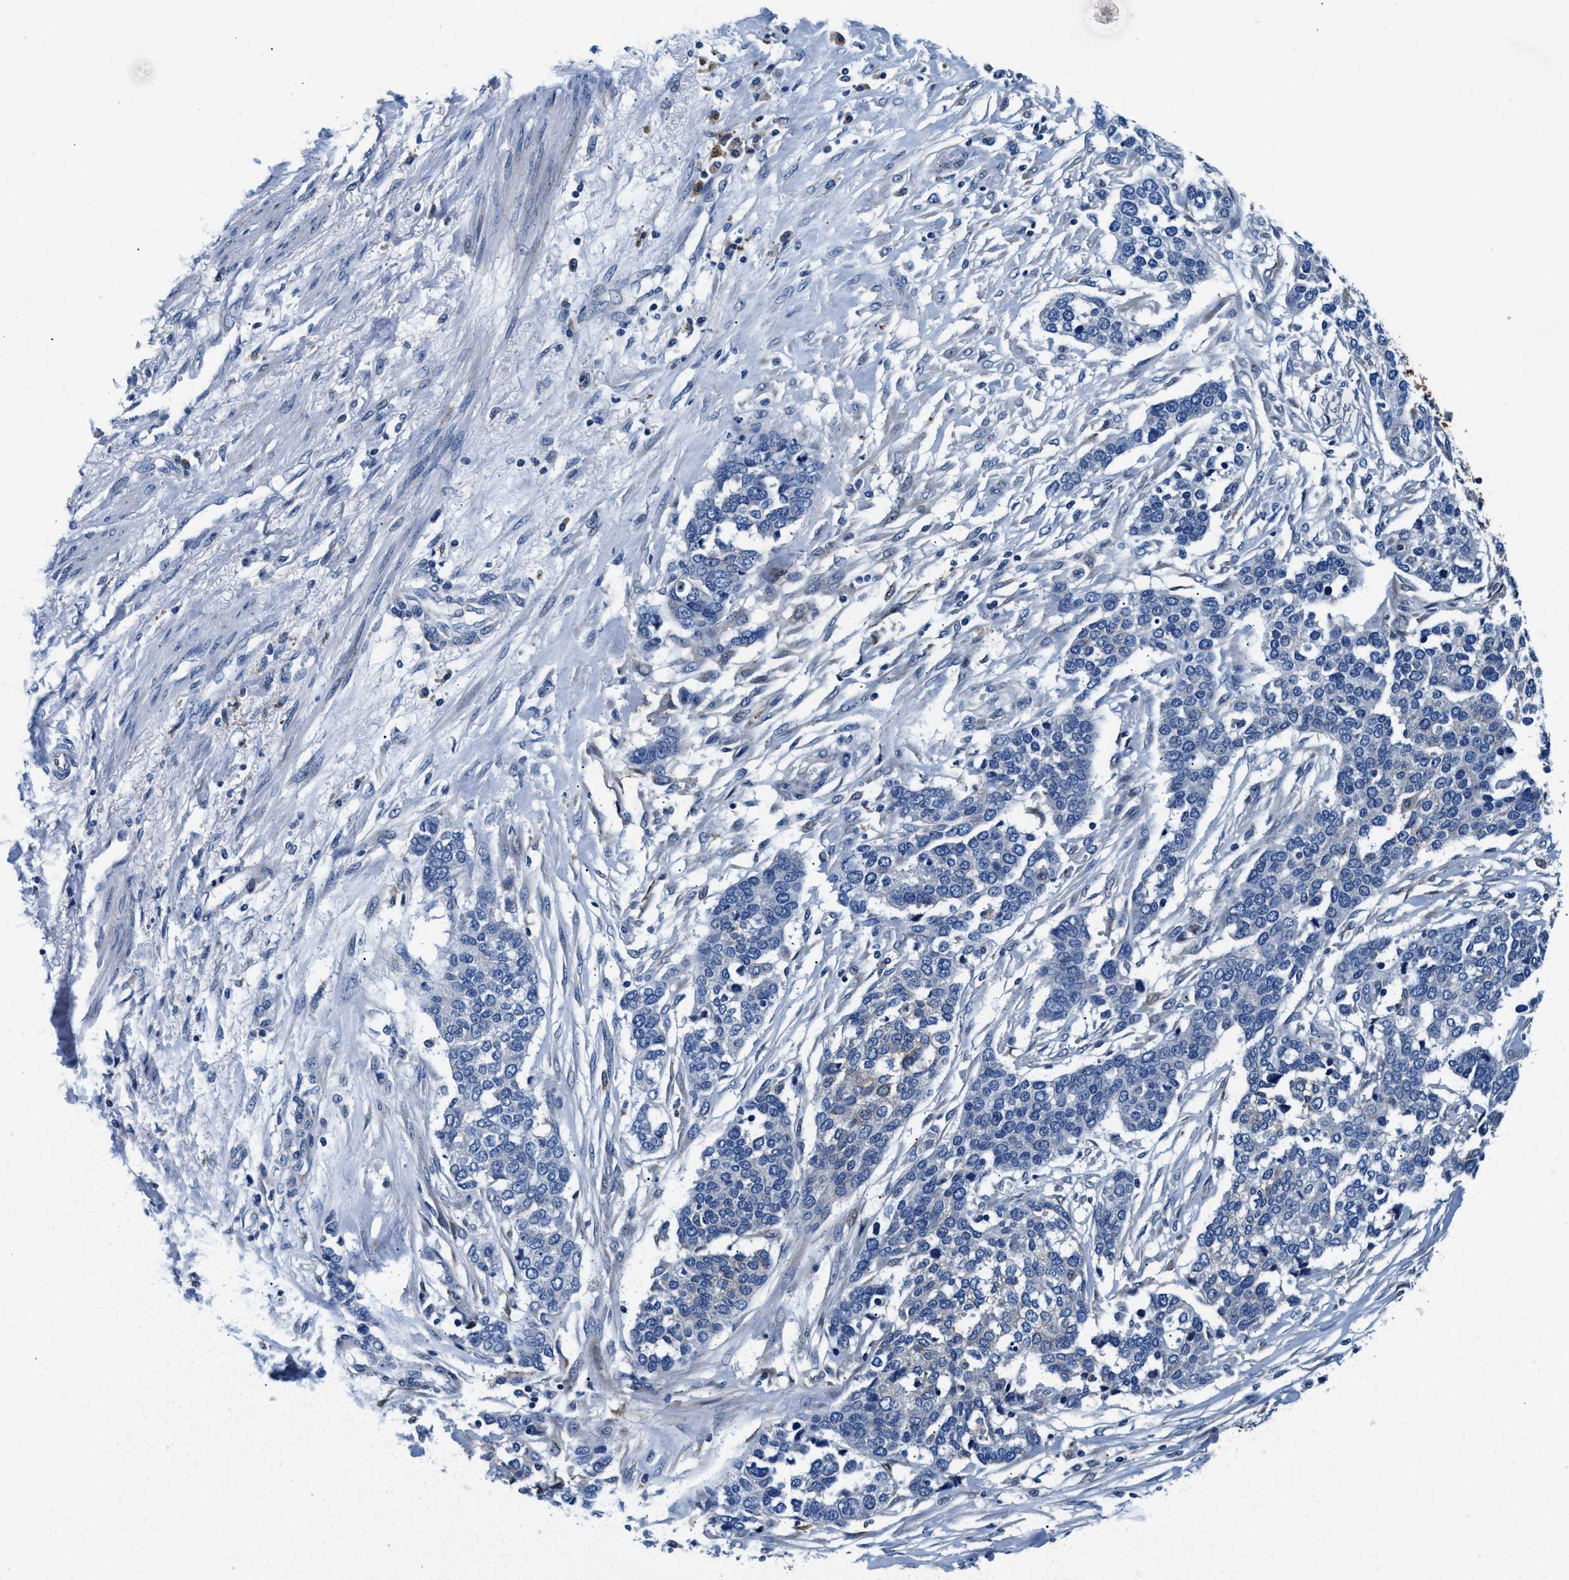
{"staining": {"intensity": "negative", "quantity": "none", "location": "none"}, "tissue": "ovarian cancer", "cell_type": "Tumor cells", "image_type": "cancer", "snomed": [{"axis": "morphology", "description": "Cystadenocarcinoma, serous, NOS"}, {"axis": "topography", "description": "Ovary"}], "caption": "Ovarian serous cystadenocarcinoma was stained to show a protein in brown. There is no significant staining in tumor cells.", "gene": "SLFN11", "patient": {"sex": "female", "age": 44}}